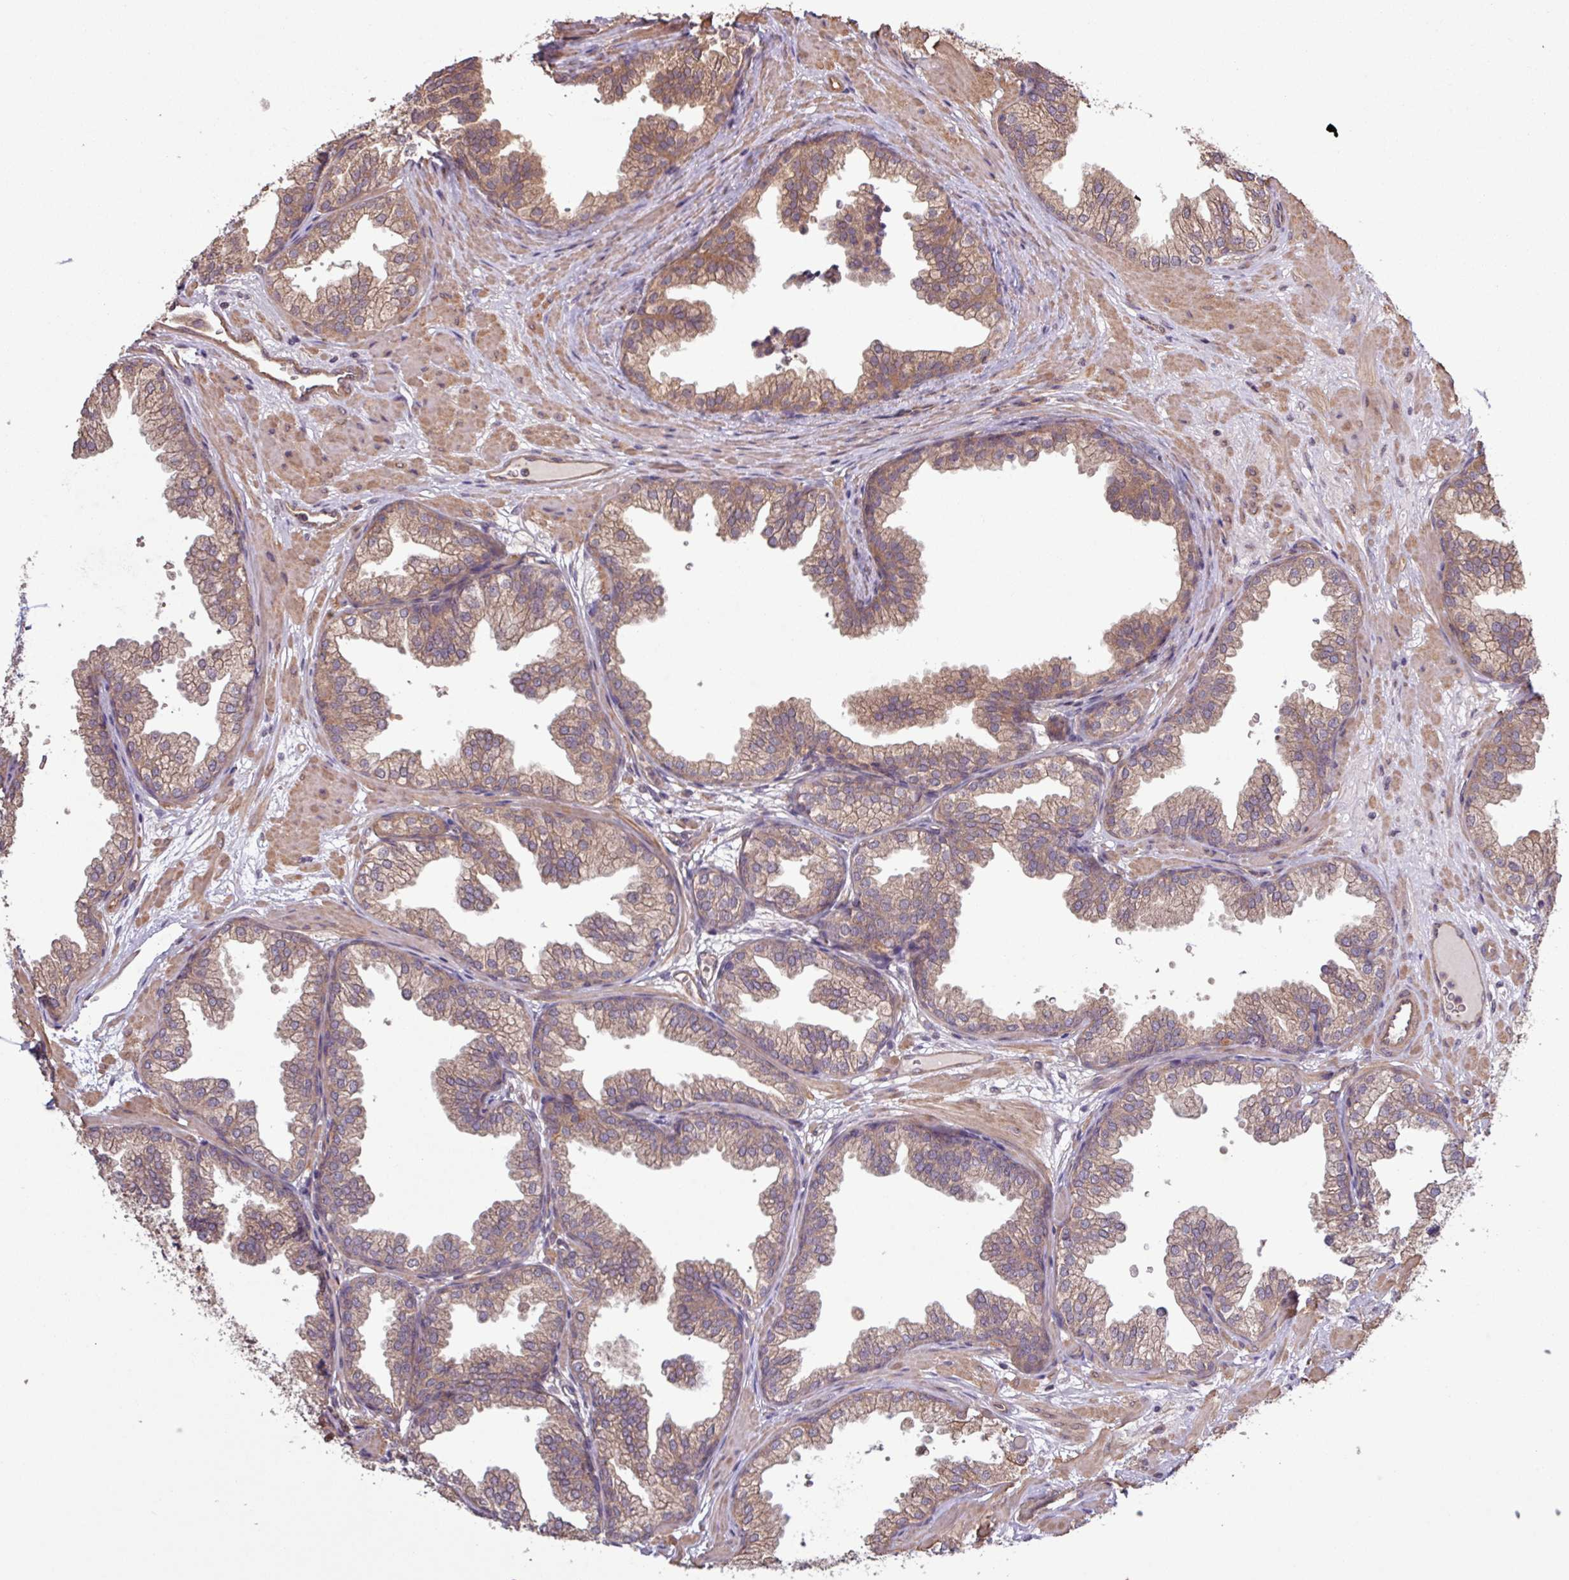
{"staining": {"intensity": "moderate", "quantity": ">75%", "location": "cytoplasmic/membranous"}, "tissue": "prostate", "cell_type": "Glandular cells", "image_type": "normal", "snomed": [{"axis": "morphology", "description": "Normal tissue, NOS"}, {"axis": "topography", "description": "Prostate"}], "caption": "This histopathology image shows benign prostate stained with immunohistochemistry to label a protein in brown. The cytoplasmic/membranous of glandular cells show moderate positivity for the protein. Nuclei are counter-stained blue.", "gene": "TRABD2A", "patient": {"sex": "male", "age": 37}}